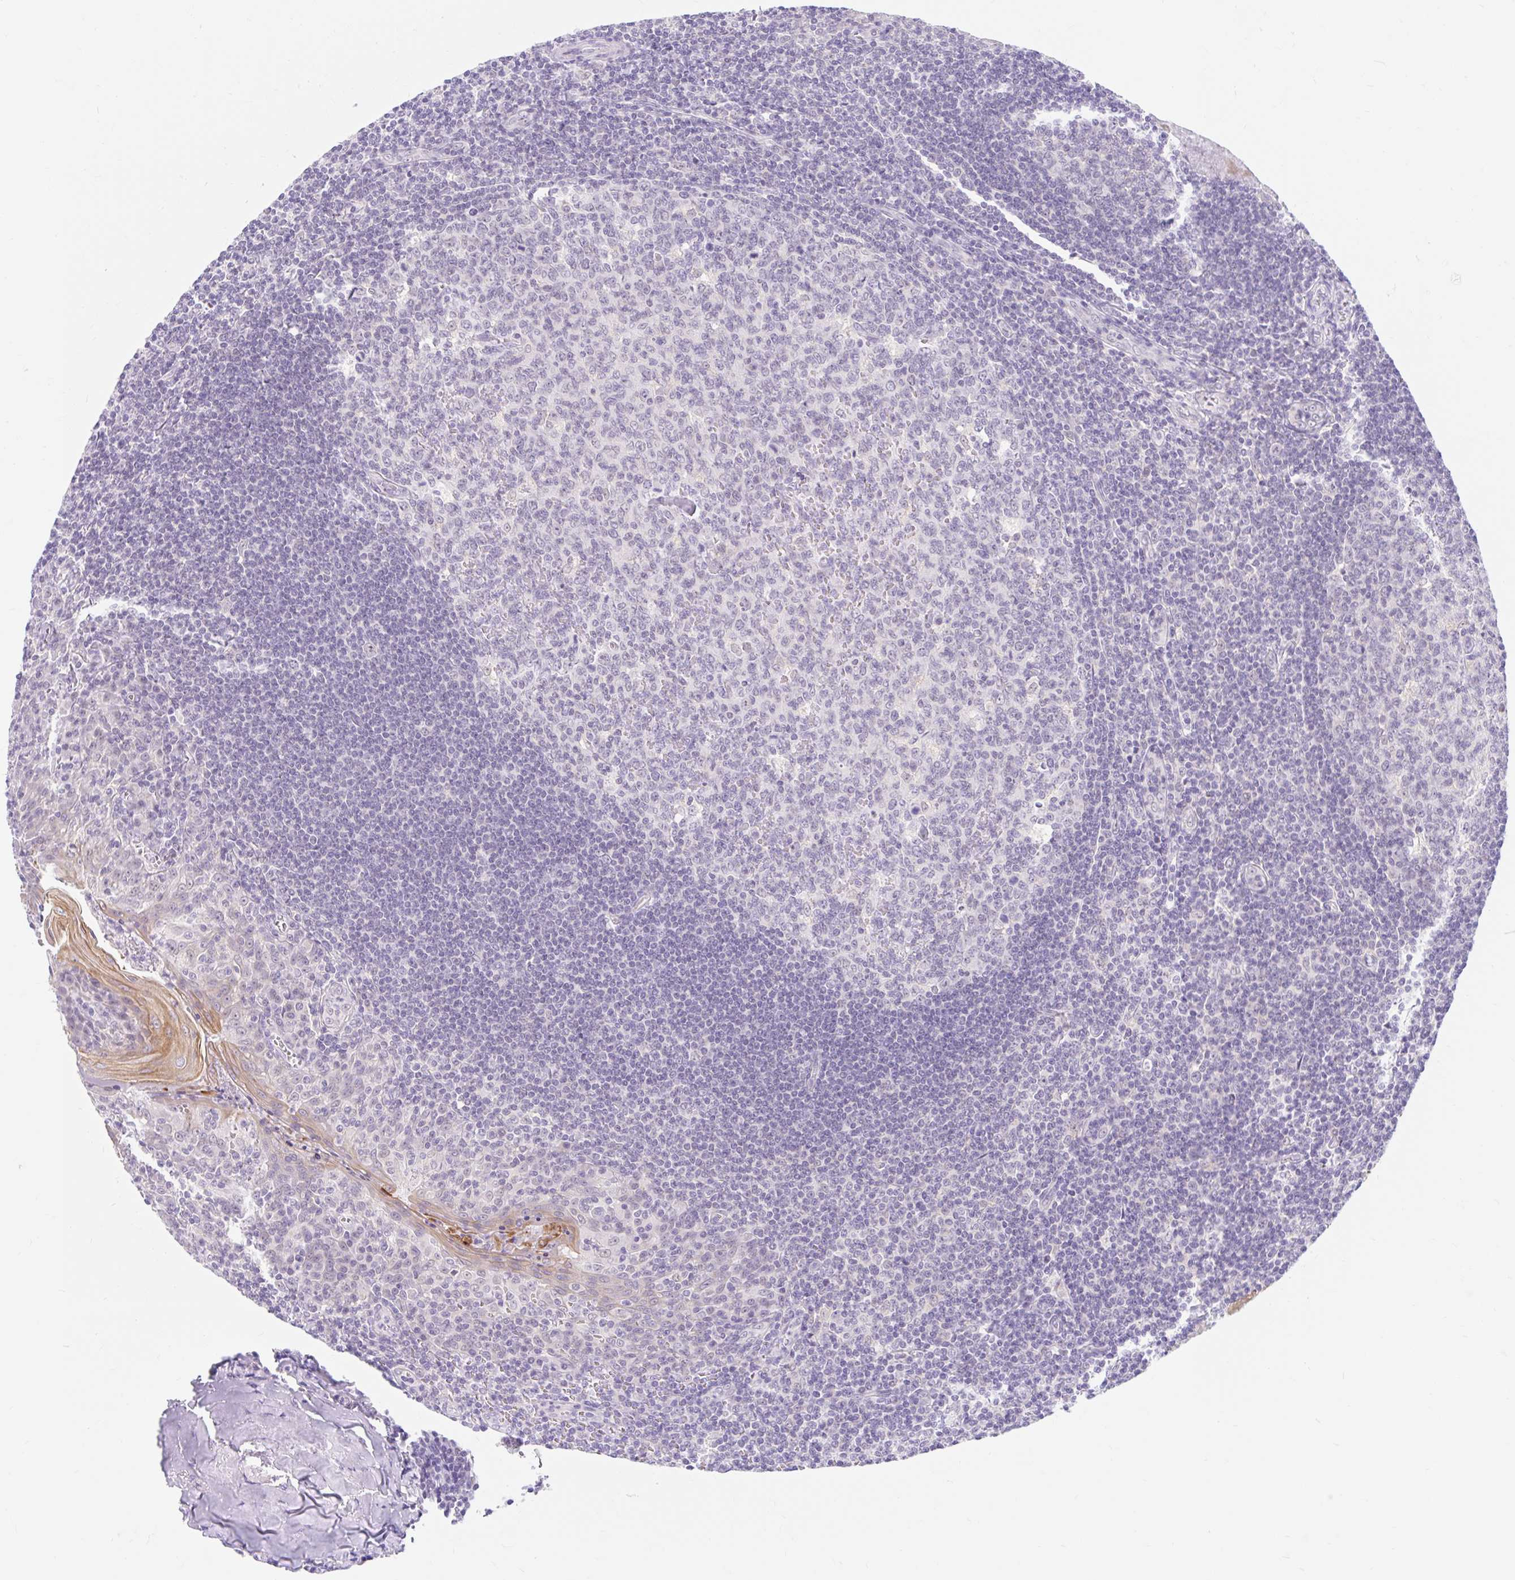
{"staining": {"intensity": "negative", "quantity": "none", "location": "none"}, "tissue": "tonsil", "cell_type": "Germinal center cells", "image_type": "normal", "snomed": [{"axis": "morphology", "description": "Normal tissue, NOS"}, {"axis": "topography", "description": "Tonsil"}], "caption": "Immunohistochemistry (IHC) of benign tonsil shows no staining in germinal center cells. (Brightfield microscopy of DAB immunohistochemistry at high magnification).", "gene": "ITPK1", "patient": {"sex": "male", "age": 27}}